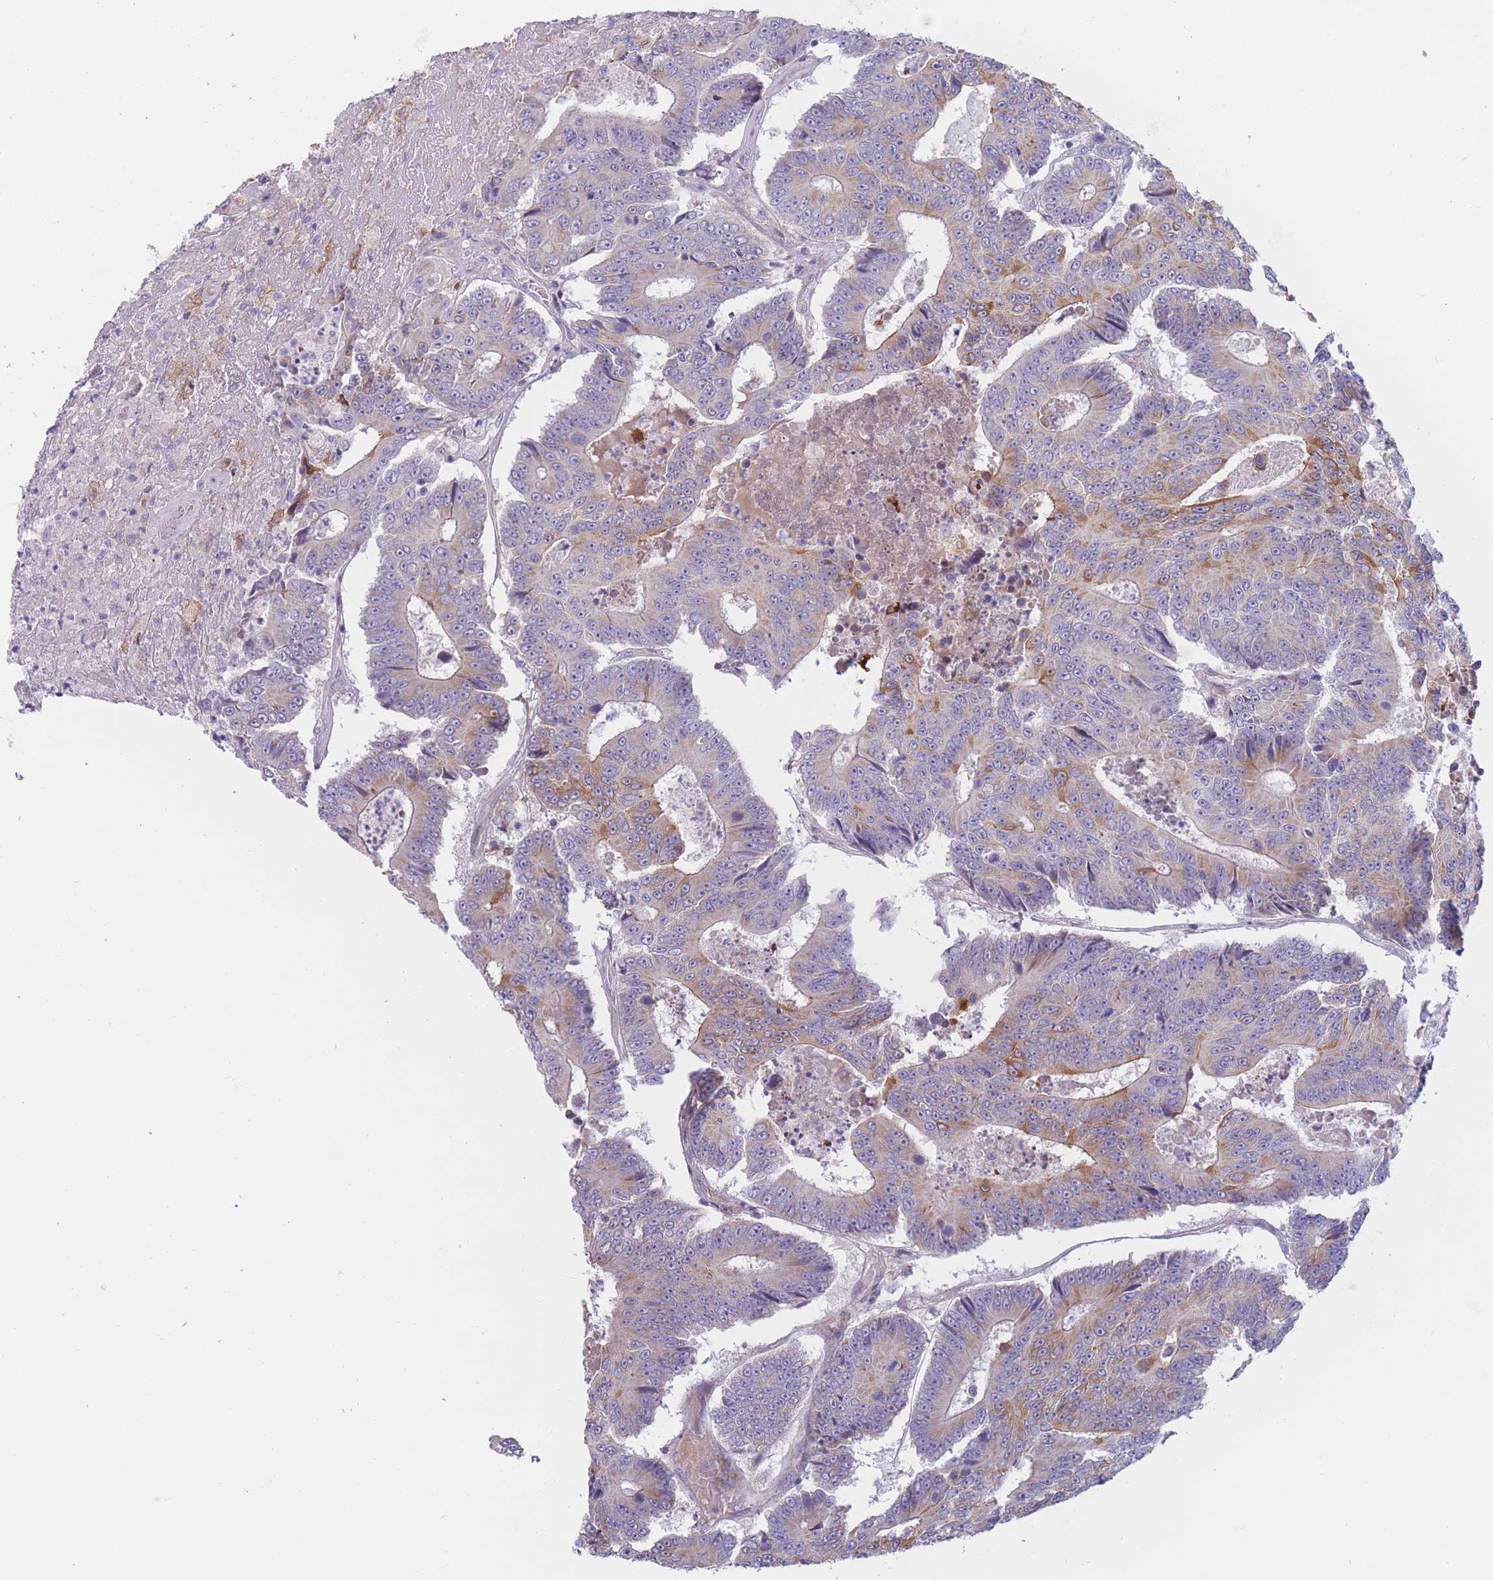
{"staining": {"intensity": "moderate", "quantity": "25%-75%", "location": "cytoplasmic/membranous"}, "tissue": "colorectal cancer", "cell_type": "Tumor cells", "image_type": "cancer", "snomed": [{"axis": "morphology", "description": "Adenocarcinoma, NOS"}, {"axis": "topography", "description": "Colon"}], "caption": "This histopathology image reveals colorectal cancer (adenocarcinoma) stained with immunohistochemistry to label a protein in brown. The cytoplasmic/membranous of tumor cells show moderate positivity for the protein. Nuclei are counter-stained blue.", "gene": "PDE4A", "patient": {"sex": "male", "age": 83}}